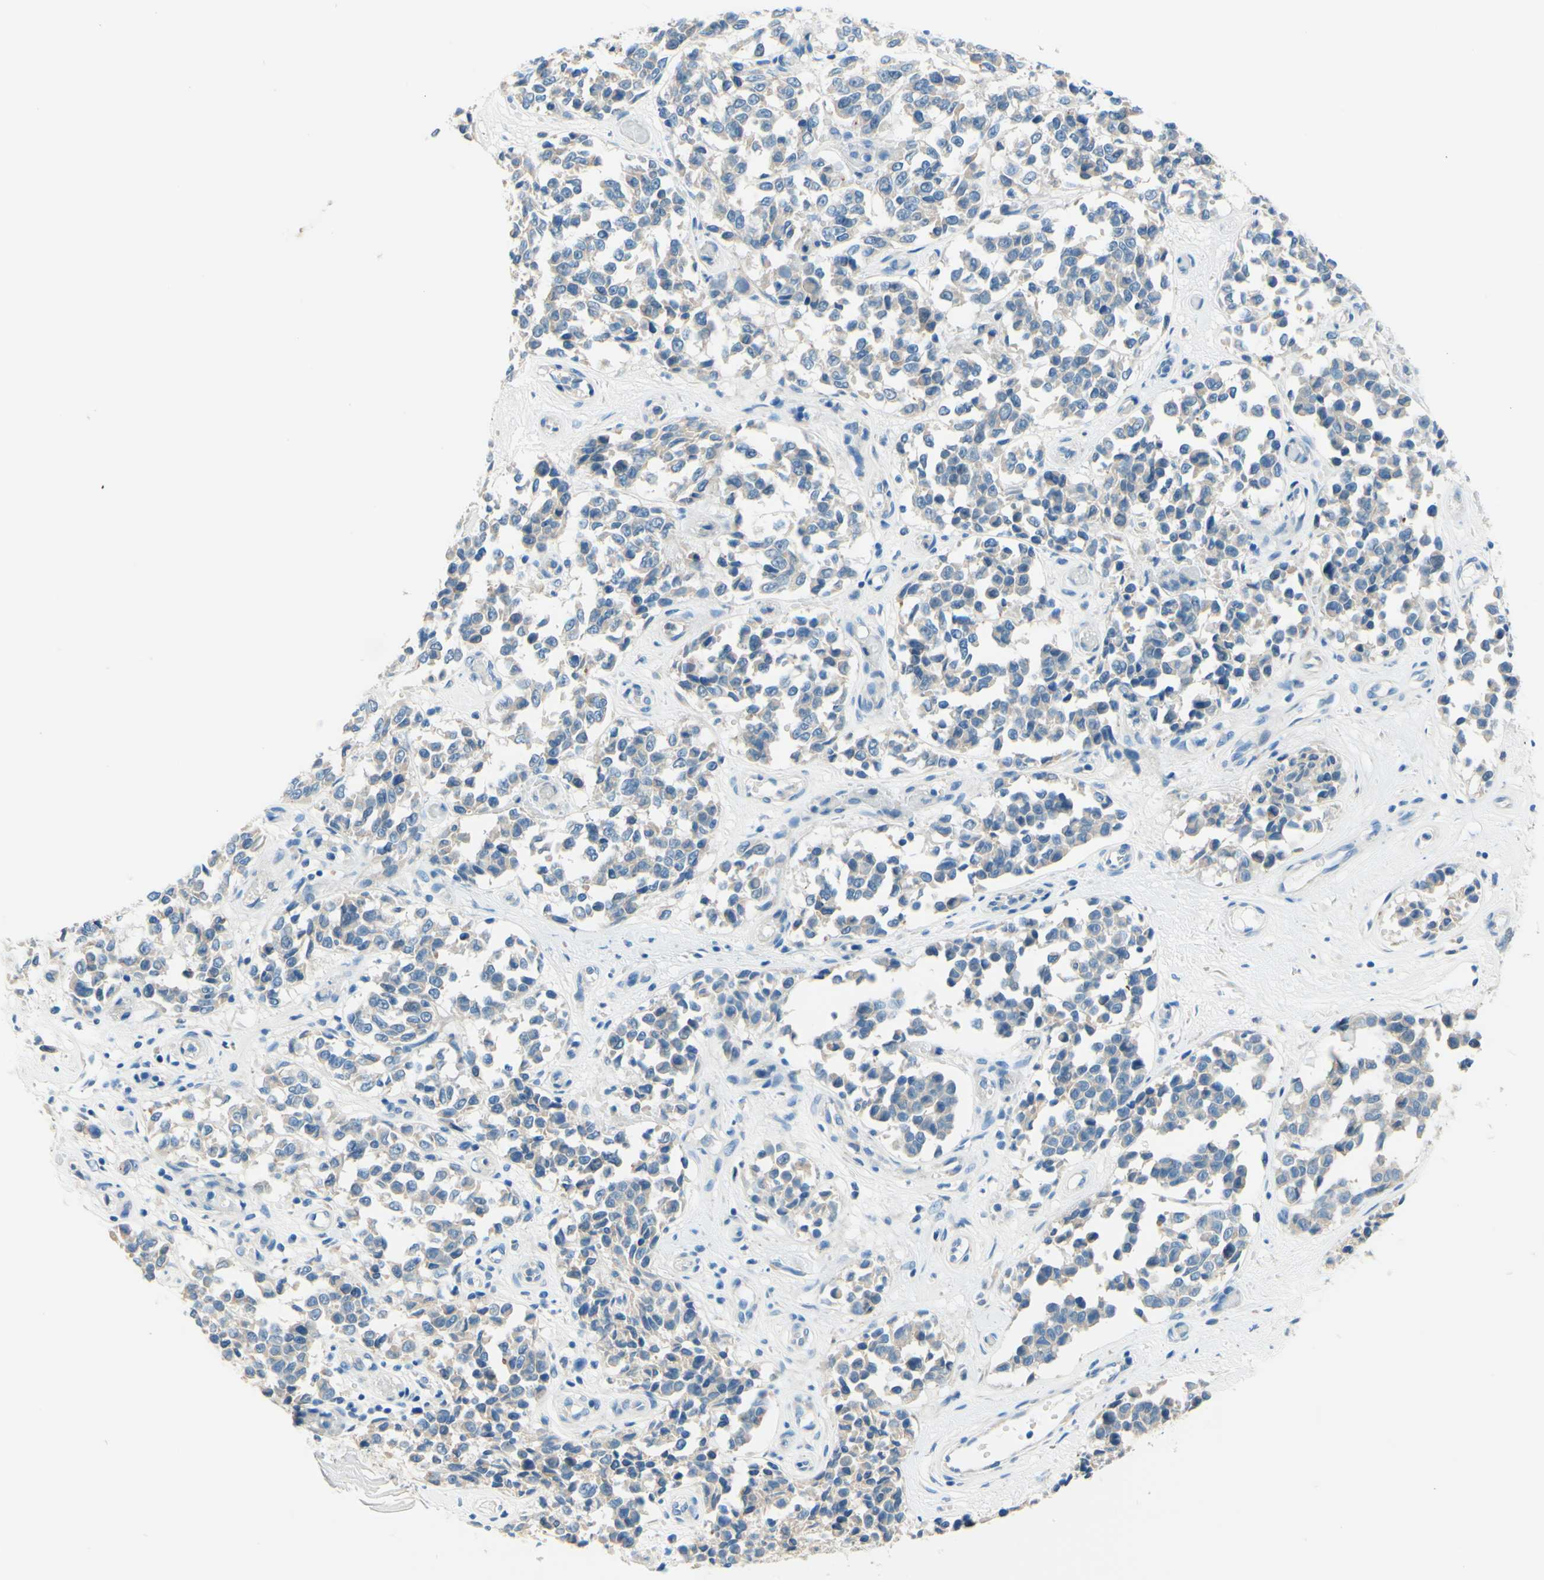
{"staining": {"intensity": "negative", "quantity": "none", "location": "none"}, "tissue": "melanoma", "cell_type": "Tumor cells", "image_type": "cancer", "snomed": [{"axis": "morphology", "description": "Malignant melanoma, NOS"}, {"axis": "topography", "description": "Skin"}], "caption": "Protein analysis of melanoma demonstrates no significant expression in tumor cells. Brightfield microscopy of immunohistochemistry (IHC) stained with DAB (brown) and hematoxylin (blue), captured at high magnification.", "gene": "PASD1", "patient": {"sex": "female", "age": 64}}